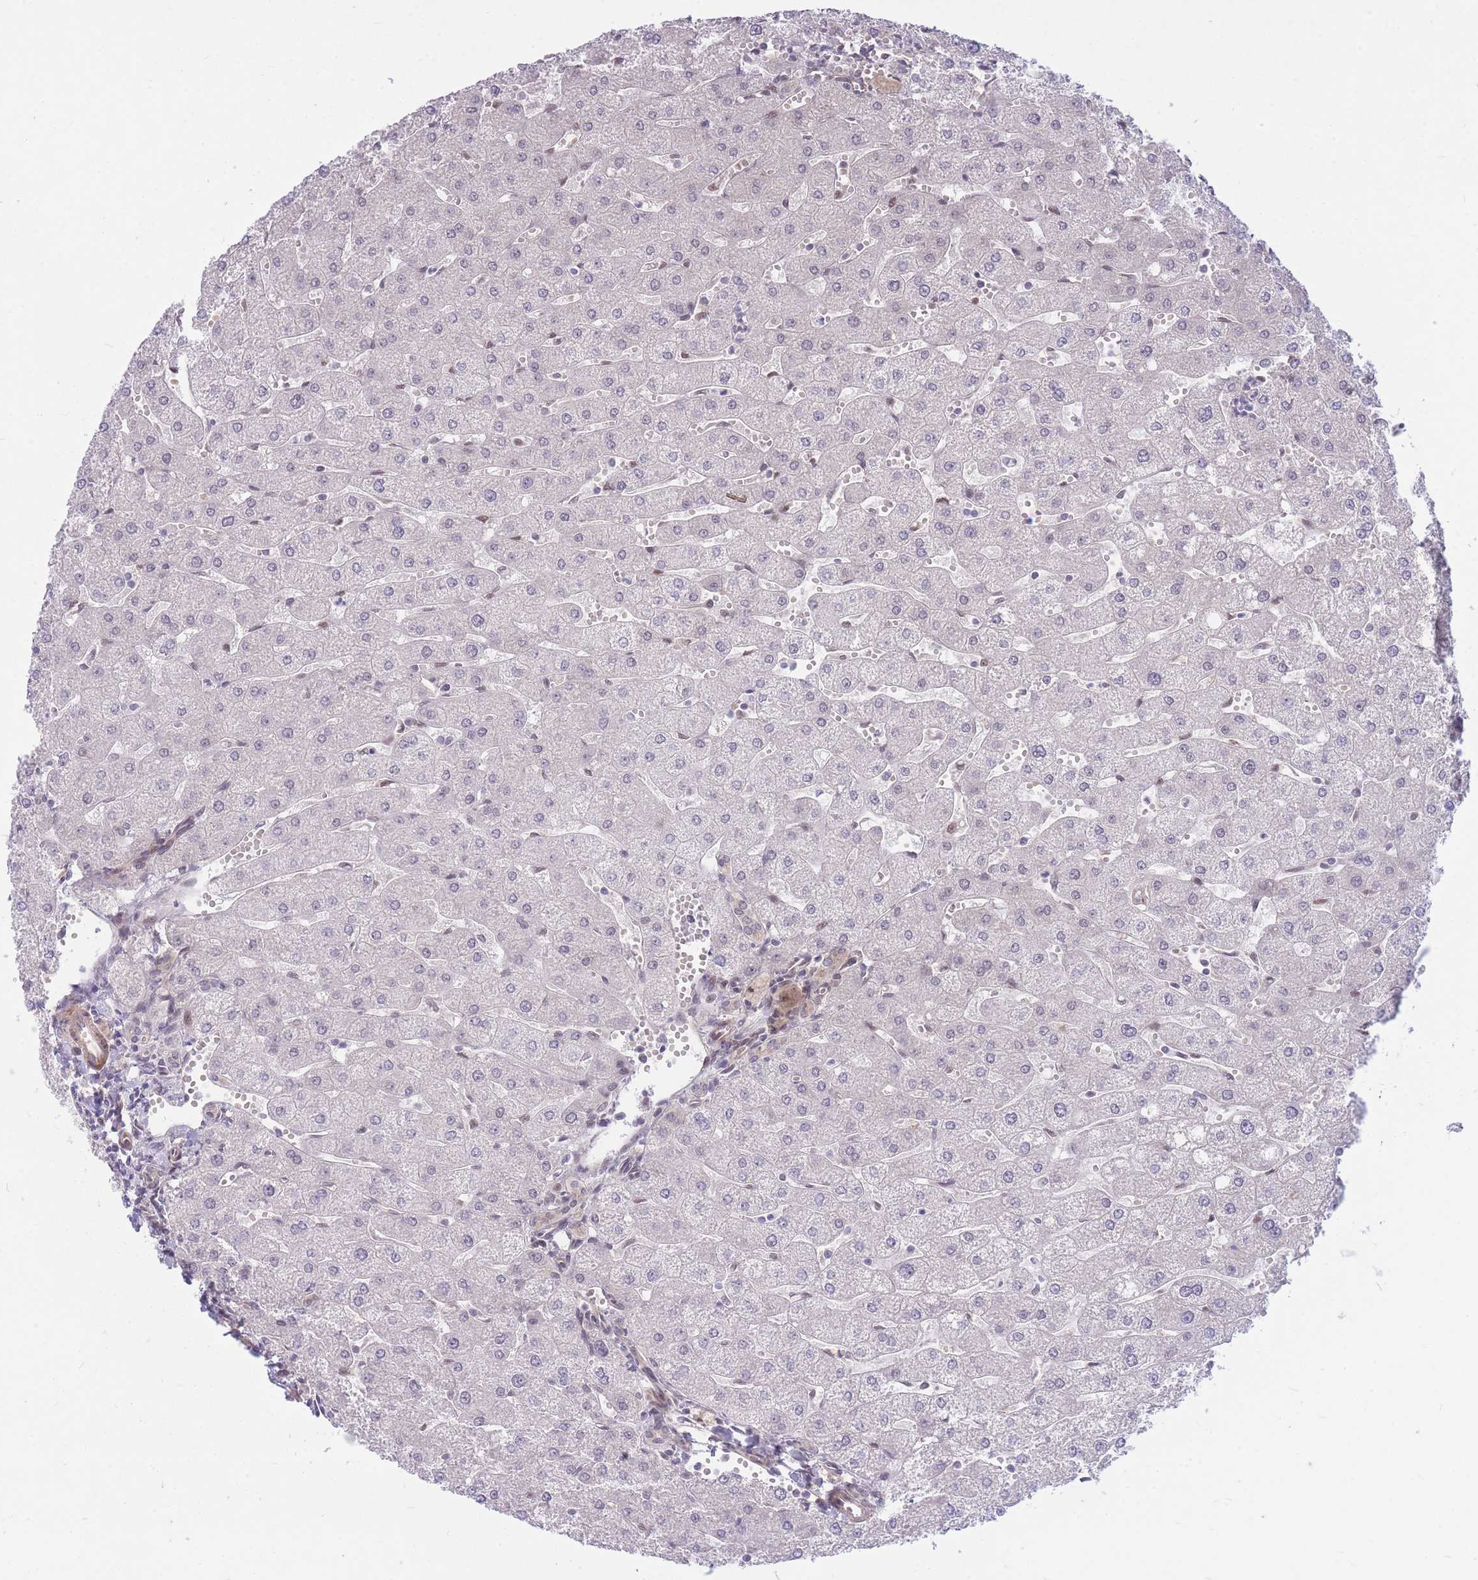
{"staining": {"intensity": "negative", "quantity": "none", "location": "none"}, "tissue": "liver", "cell_type": "Cholangiocytes", "image_type": "normal", "snomed": [{"axis": "morphology", "description": "Normal tissue, NOS"}, {"axis": "topography", "description": "Liver"}], "caption": "IHC micrograph of normal liver stained for a protein (brown), which shows no staining in cholangiocytes.", "gene": "ERCC2", "patient": {"sex": "male", "age": 67}}